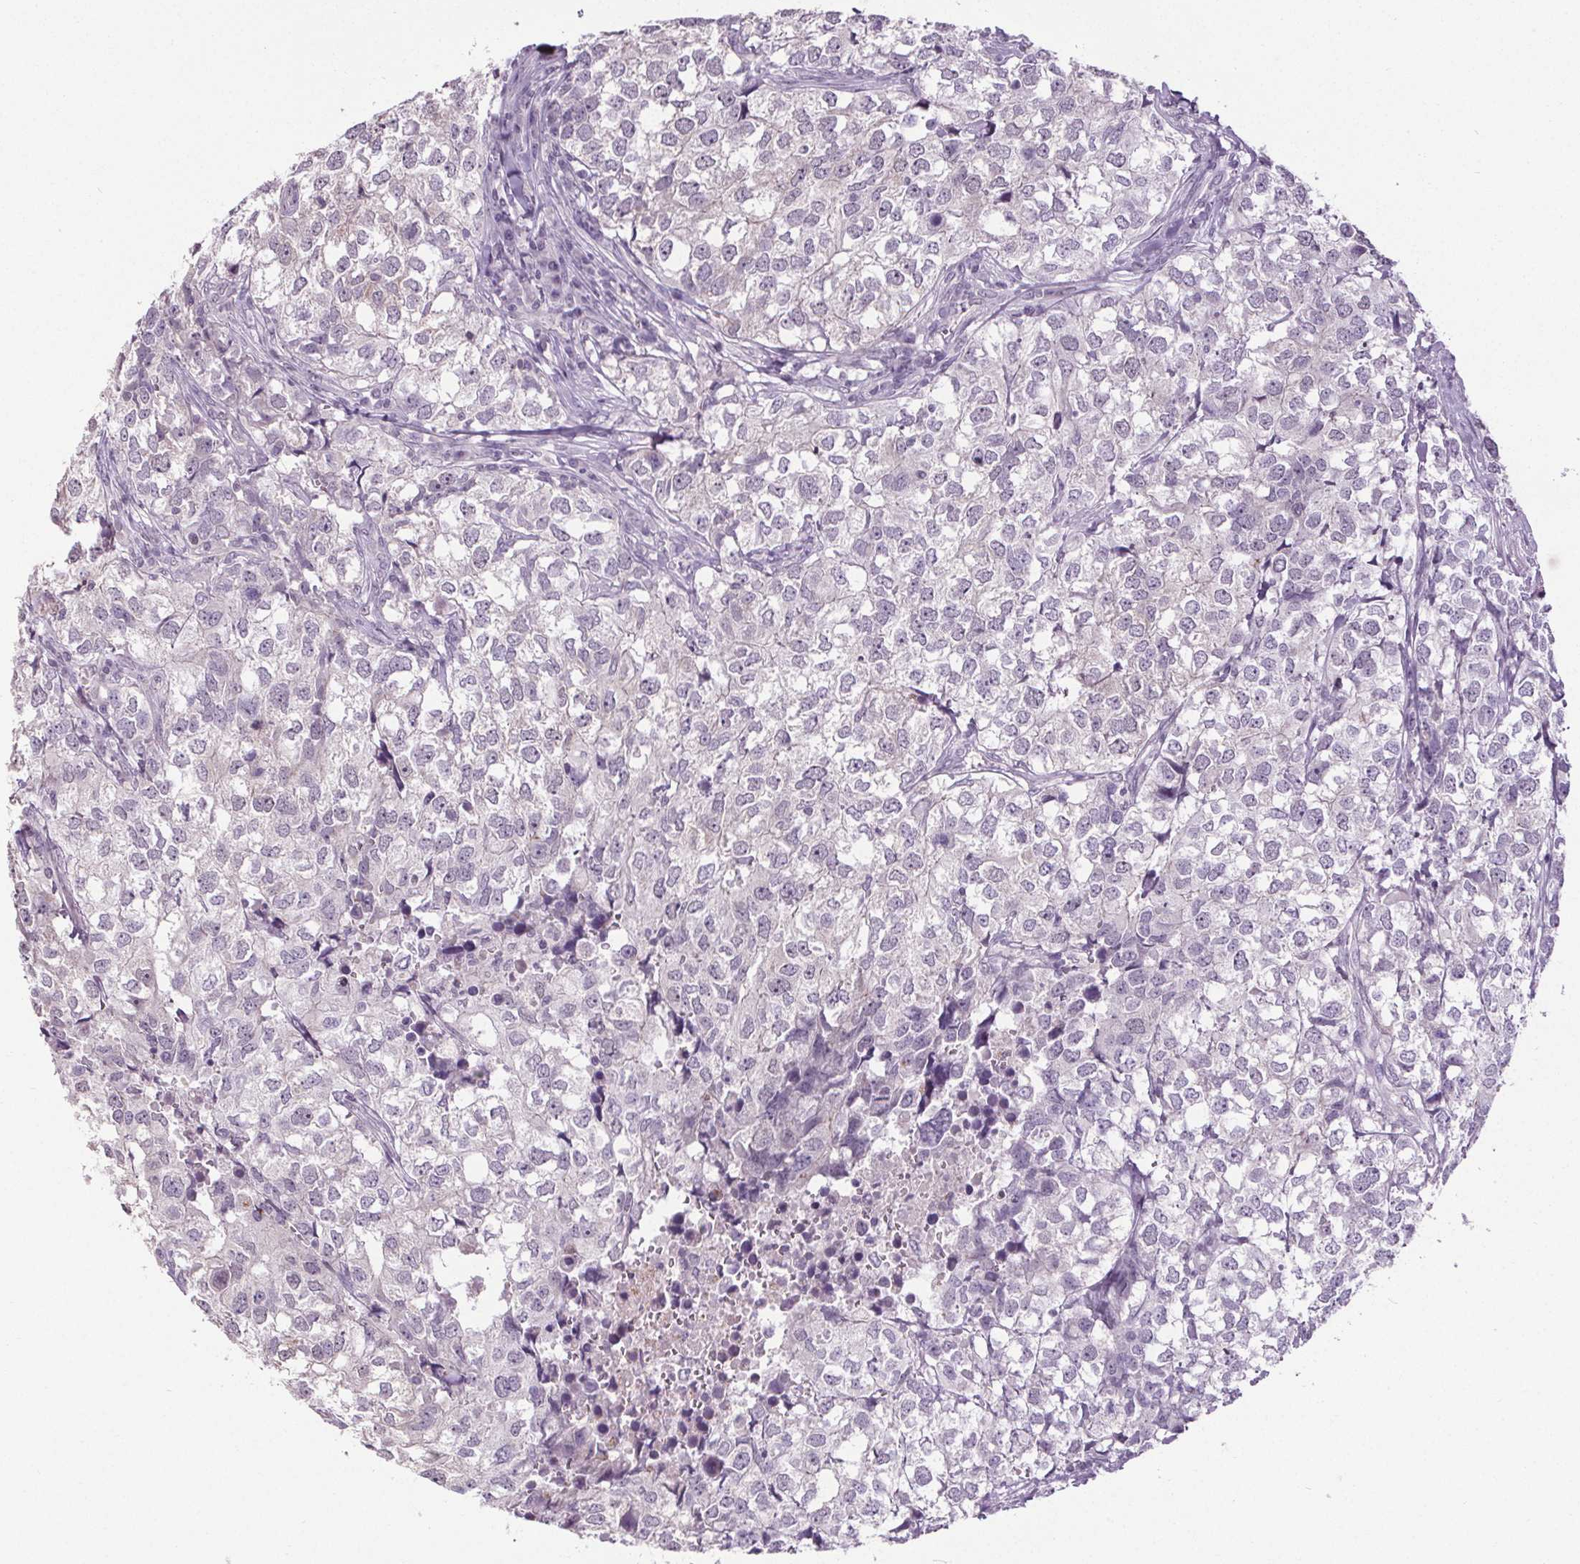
{"staining": {"intensity": "negative", "quantity": "none", "location": "none"}, "tissue": "breast cancer", "cell_type": "Tumor cells", "image_type": "cancer", "snomed": [{"axis": "morphology", "description": "Duct carcinoma"}, {"axis": "topography", "description": "Breast"}], "caption": "DAB immunohistochemical staining of breast cancer (infiltrating ductal carcinoma) displays no significant expression in tumor cells.", "gene": "SLC2A9", "patient": {"sex": "female", "age": 30}}